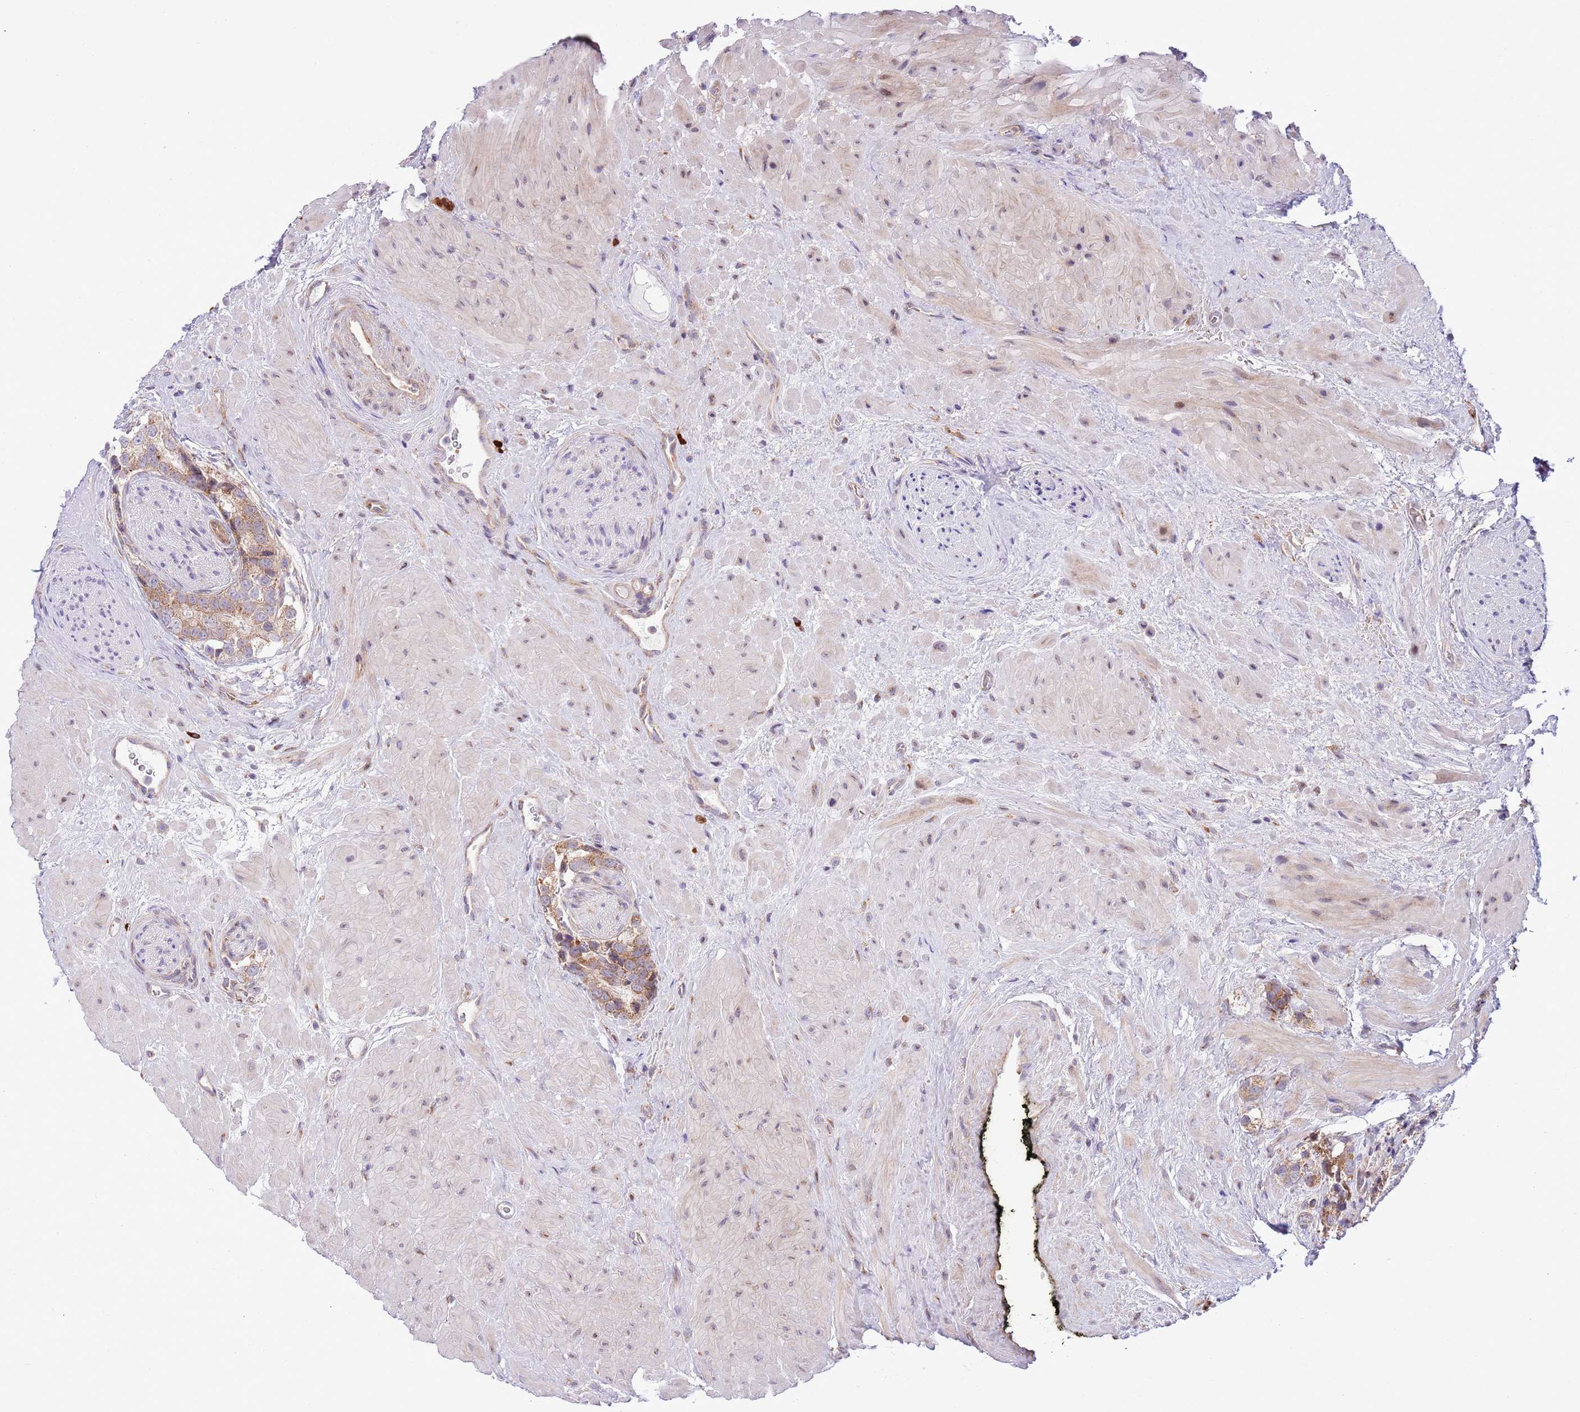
{"staining": {"intensity": "moderate", "quantity": ">75%", "location": "cytoplasmic/membranous"}, "tissue": "prostate cancer", "cell_type": "Tumor cells", "image_type": "cancer", "snomed": [{"axis": "morphology", "description": "Adenocarcinoma, High grade"}, {"axis": "topography", "description": "Prostate"}], "caption": "A histopathology image of prostate cancer (adenocarcinoma (high-grade)) stained for a protein demonstrates moderate cytoplasmic/membranous brown staining in tumor cells.", "gene": "DAND5", "patient": {"sex": "male", "age": 74}}